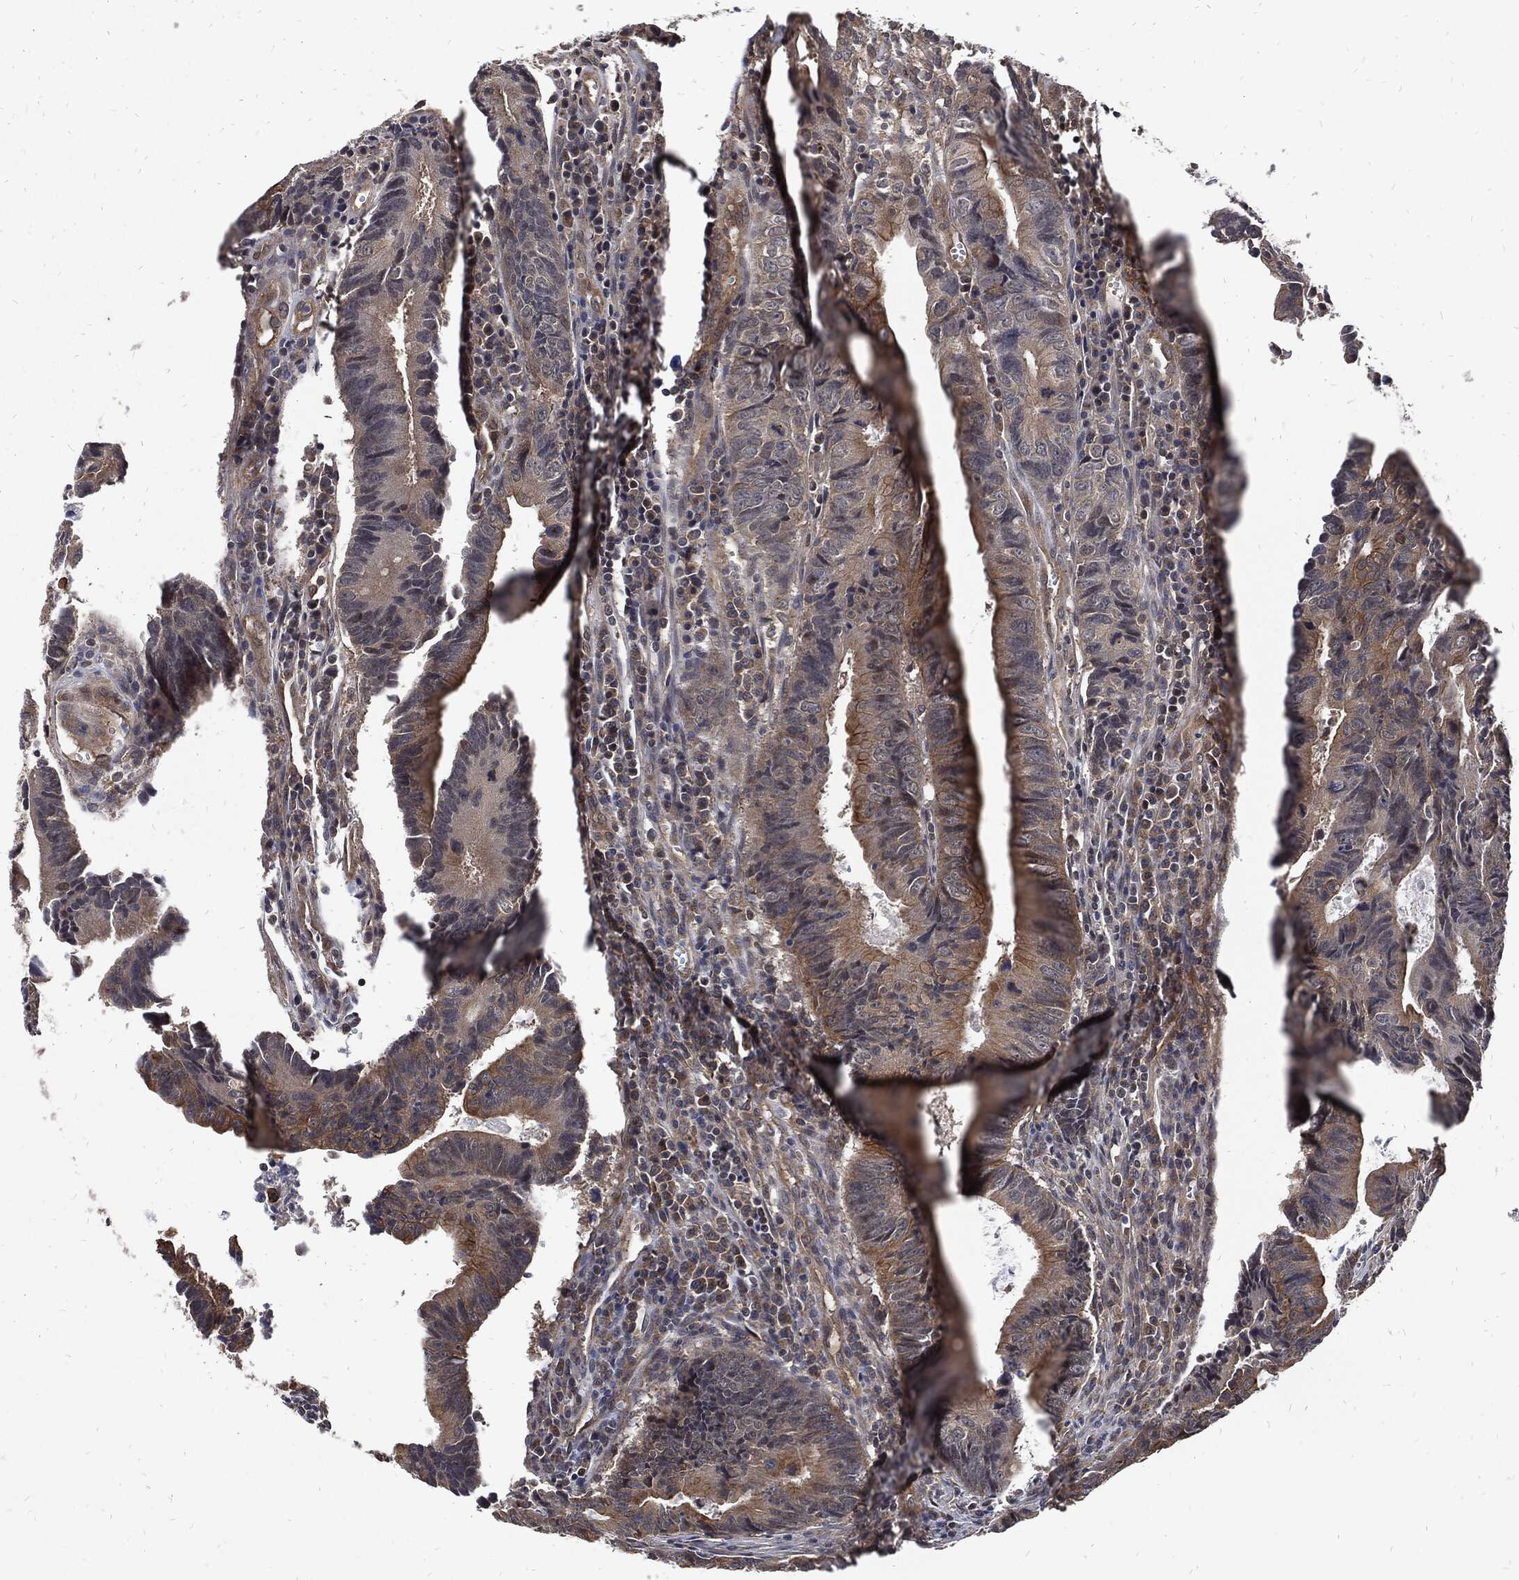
{"staining": {"intensity": "moderate", "quantity": "25%-75%", "location": "cytoplasmic/membranous"}, "tissue": "colorectal cancer", "cell_type": "Tumor cells", "image_type": "cancer", "snomed": [{"axis": "morphology", "description": "Adenocarcinoma, NOS"}, {"axis": "topography", "description": "Colon"}], "caption": "There is medium levels of moderate cytoplasmic/membranous positivity in tumor cells of colorectal adenocarcinoma, as demonstrated by immunohistochemical staining (brown color).", "gene": "DCTN1", "patient": {"sex": "female", "age": 87}}